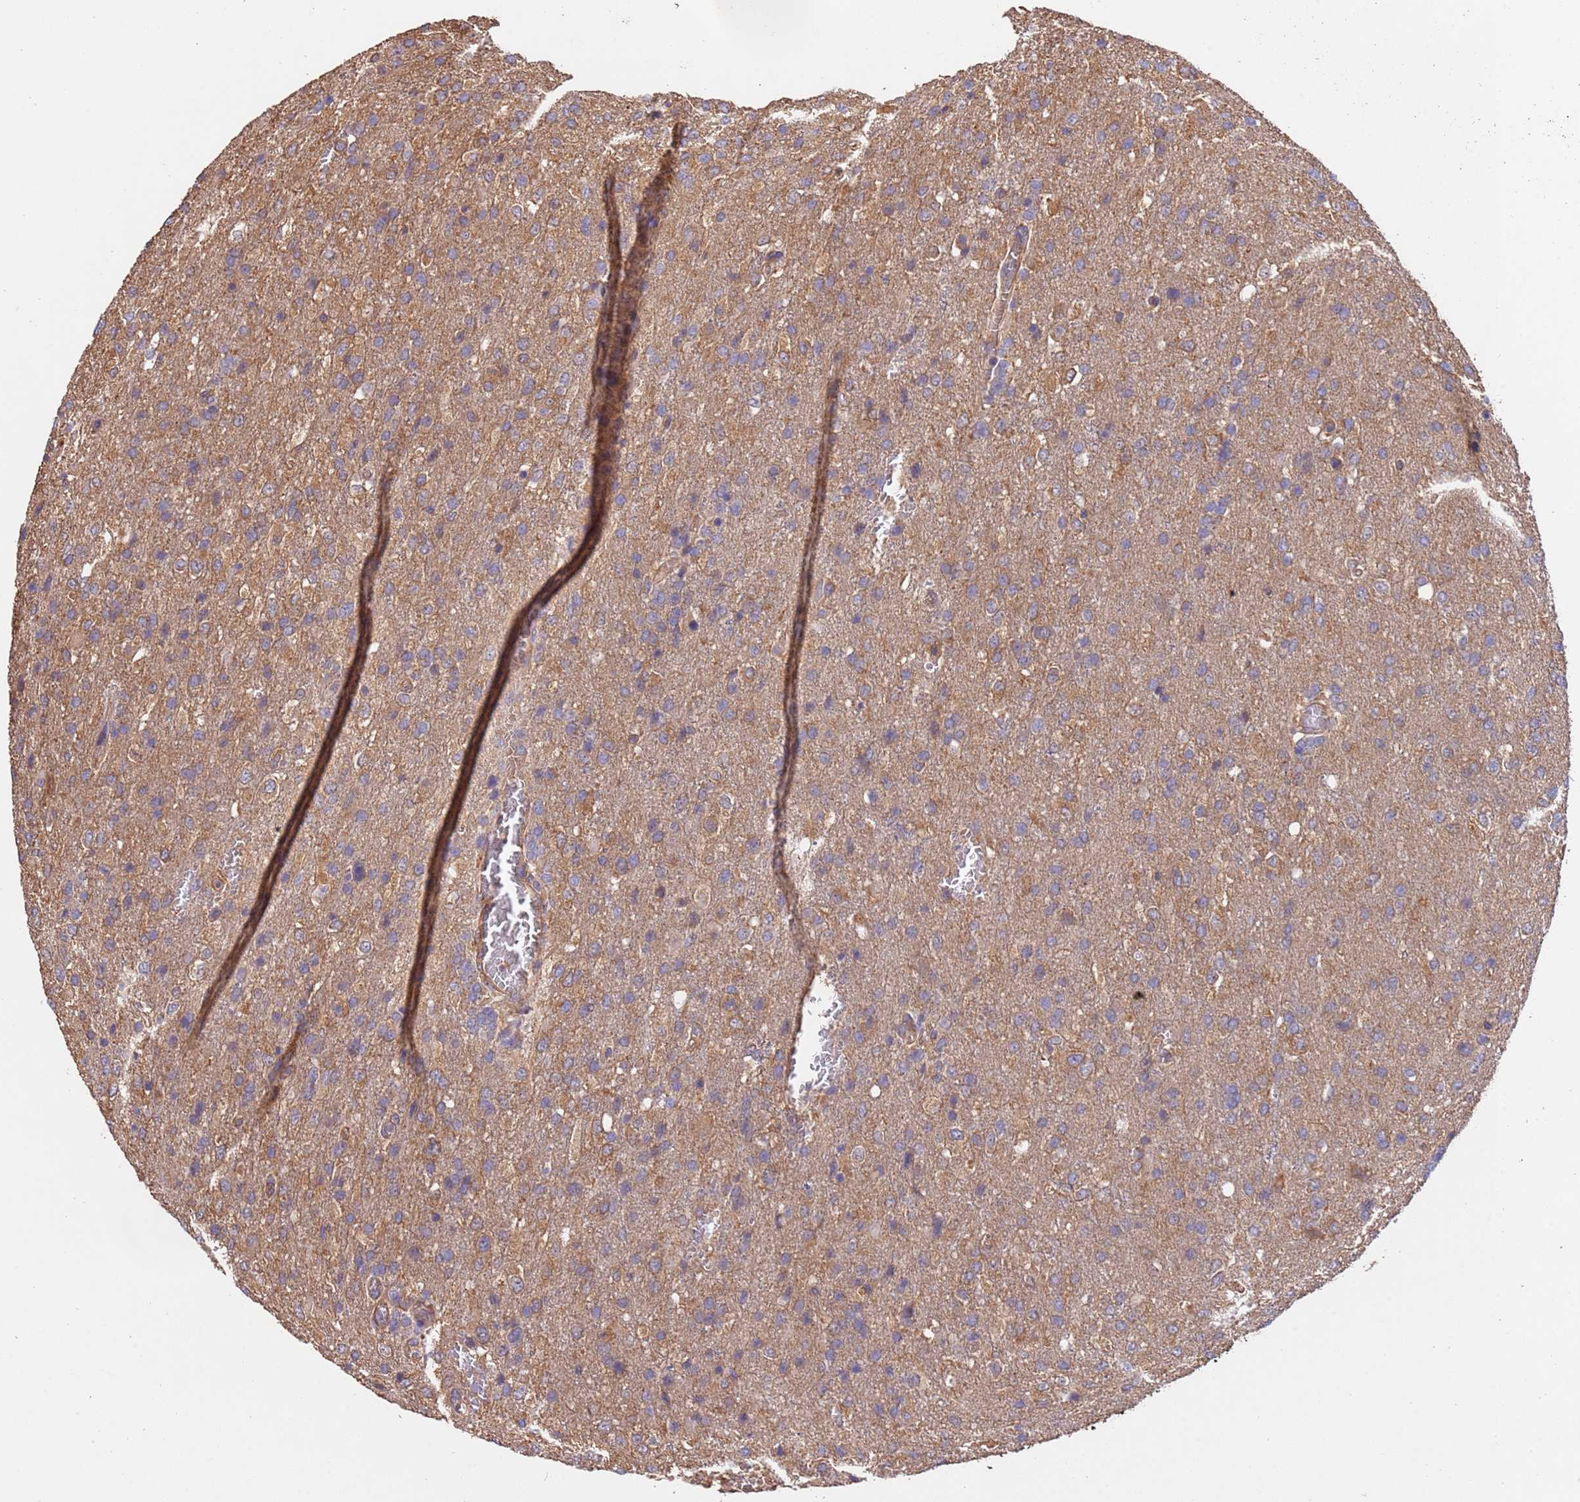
{"staining": {"intensity": "weak", "quantity": "25%-75%", "location": "cytoplasmic/membranous"}, "tissue": "glioma", "cell_type": "Tumor cells", "image_type": "cancer", "snomed": [{"axis": "morphology", "description": "Glioma, malignant, High grade"}, {"axis": "topography", "description": "Brain"}], "caption": "The image reveals immunohistochemical staining of high-grade glioma (malignant). There is weak cytoplasmic/membranous positivity is identified in approximately 25%-75% of tumor cells. The staining is performed using DAB brown chromogen to label protein expression. The nuclei are counter-stained blue using hematoxylin.", "gene": "MTX3", "patient": {"sex": "female", "age": 74}}